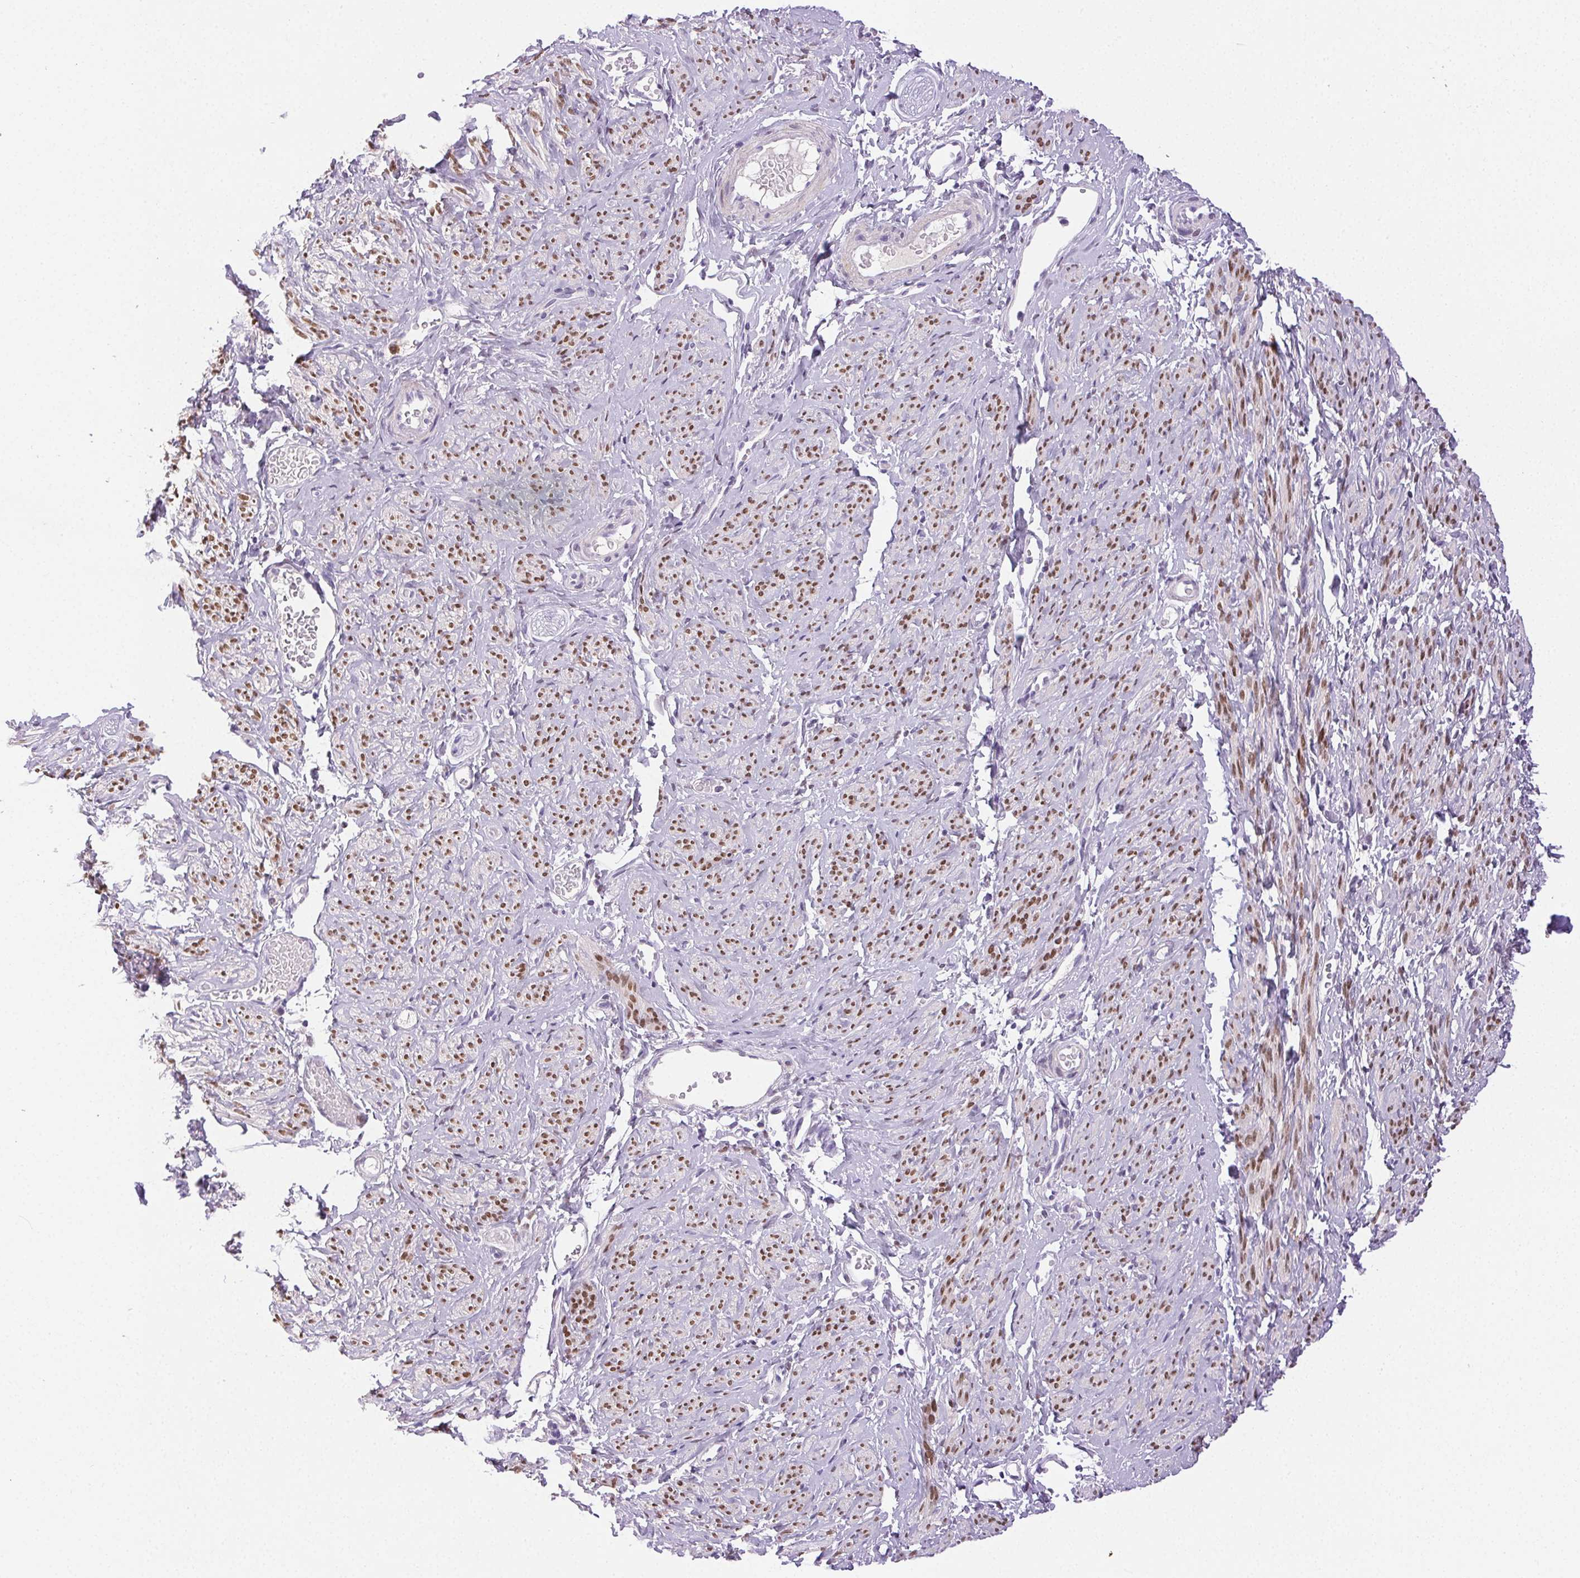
{"staining": {"intensity": "moderate", "quantity": ">75%", "location": "cytoplasmic/membranous,nuclear"}, "tissue": "smooth muscle", "cell_type": "Smooth muscle cells", "image_type": "normal", "snomed": [{"axis": "morphology", "description": "Normal tissue, NOS"}, {"axis": "topography", "description": "Smooth muscle"}], "caption": "This is a micrograph of IHC staining of benign smooth muscle, which shows moderate expression in the cytoplasmic/membranous,nuclear of smooth muscle cells.", "gene": "EMX2", "patient": {"sex": "female", "age": 65}}